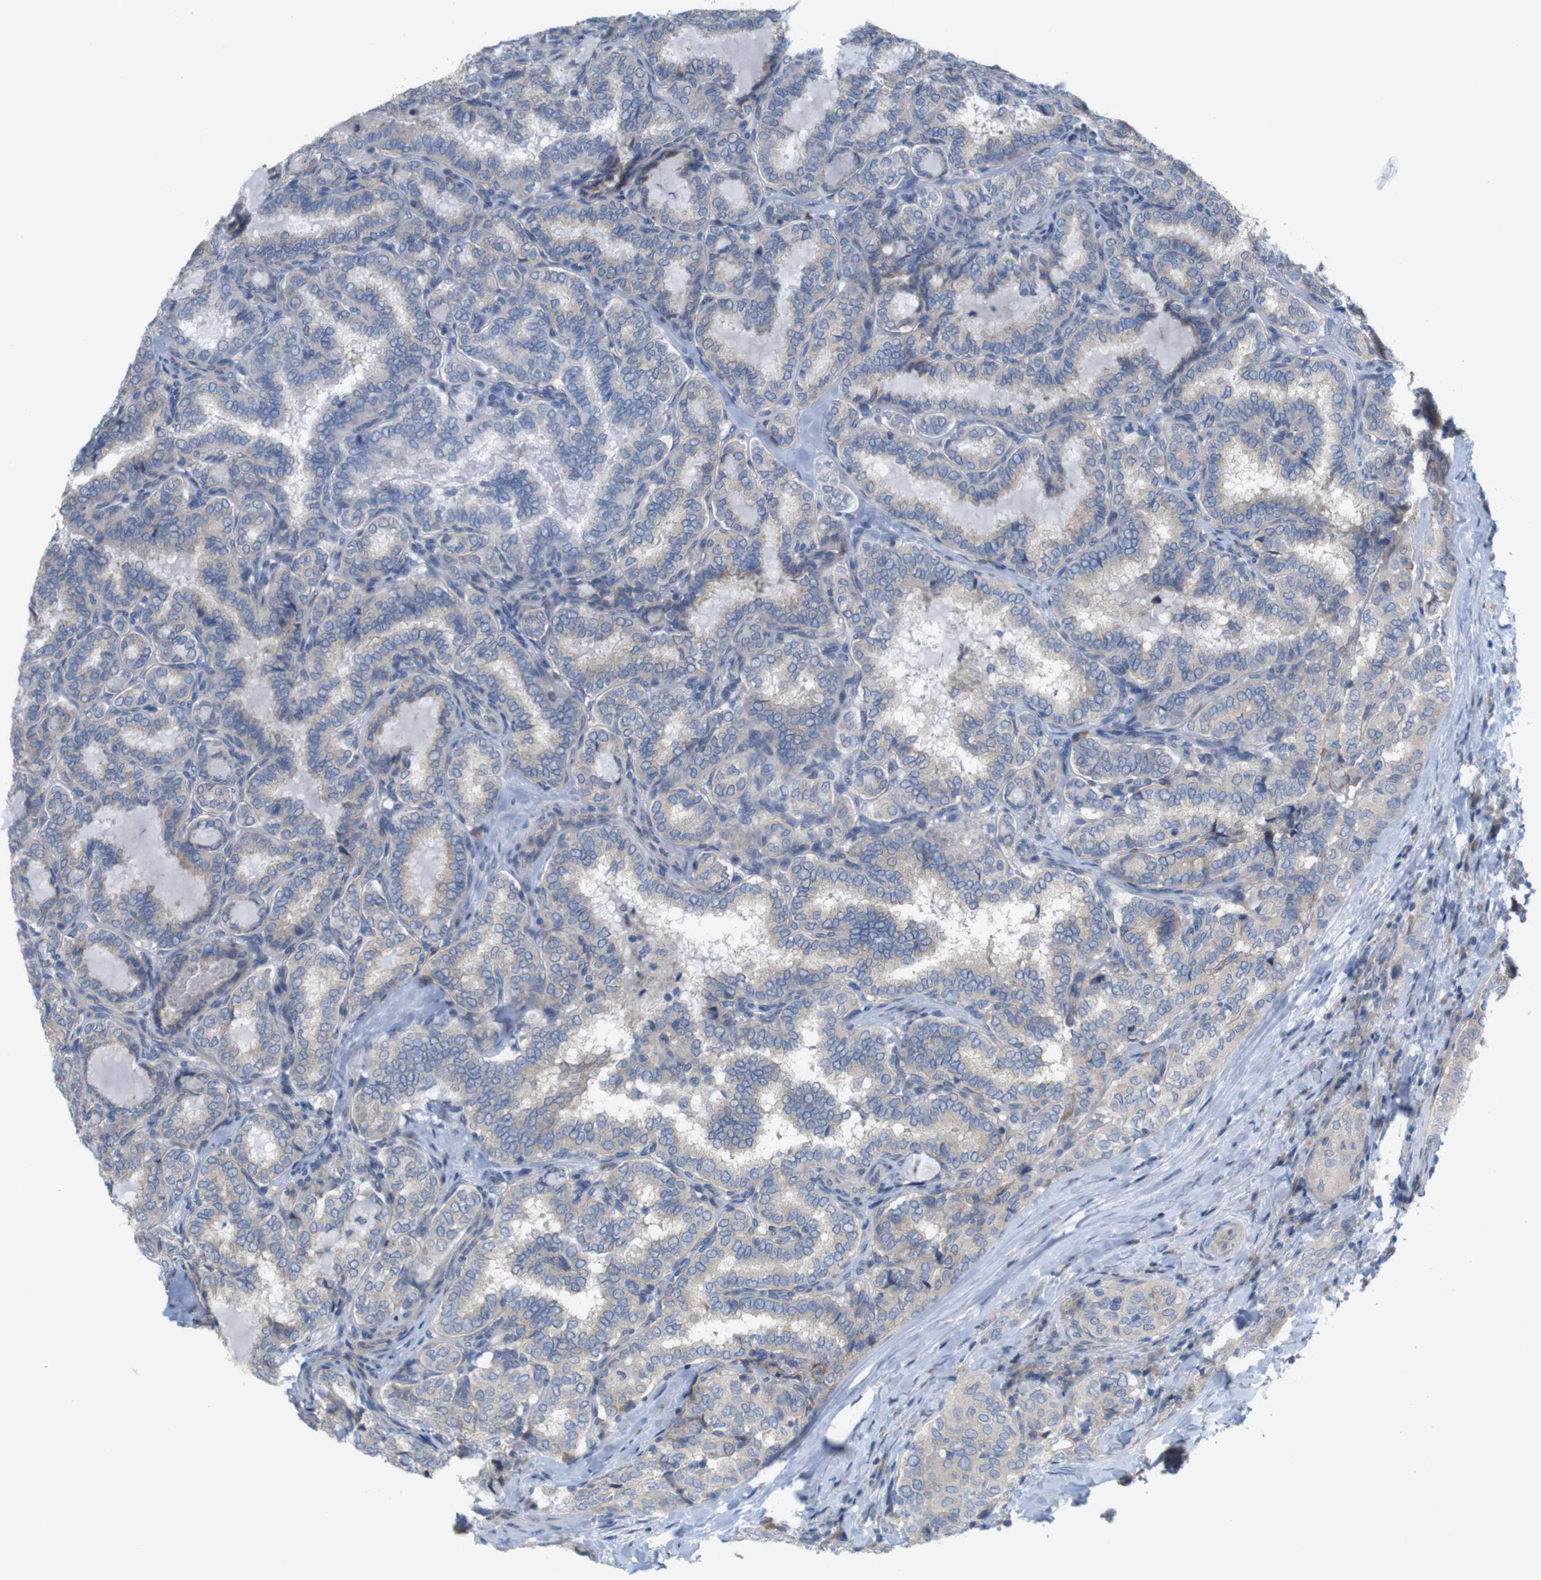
{"staining": {"intensity": "negative", "quantity": "none", "location": "none"}, "tissue": "thyroid cancer", "cell_type": "Tumor cells", "image_type": "cancer", "snomed": [{"axis": "morphology", "description": "Normal tissue, NOS"}, {"axis": "morphology", "description": "Papillary adenocarcinoma, NOS"}, {"axis": "topography", "description": "Thyroid gland"}], "caption": "High magnification brightfield microscopy of thyroid cancer (papillary adenocarcinoma) stained with DAB (brown) and counterstained with hematoxylin (blue): tumor cells show no significant positivity.", "gene": "MYEOV", "patient": {"sex": "female", "age": 30}}